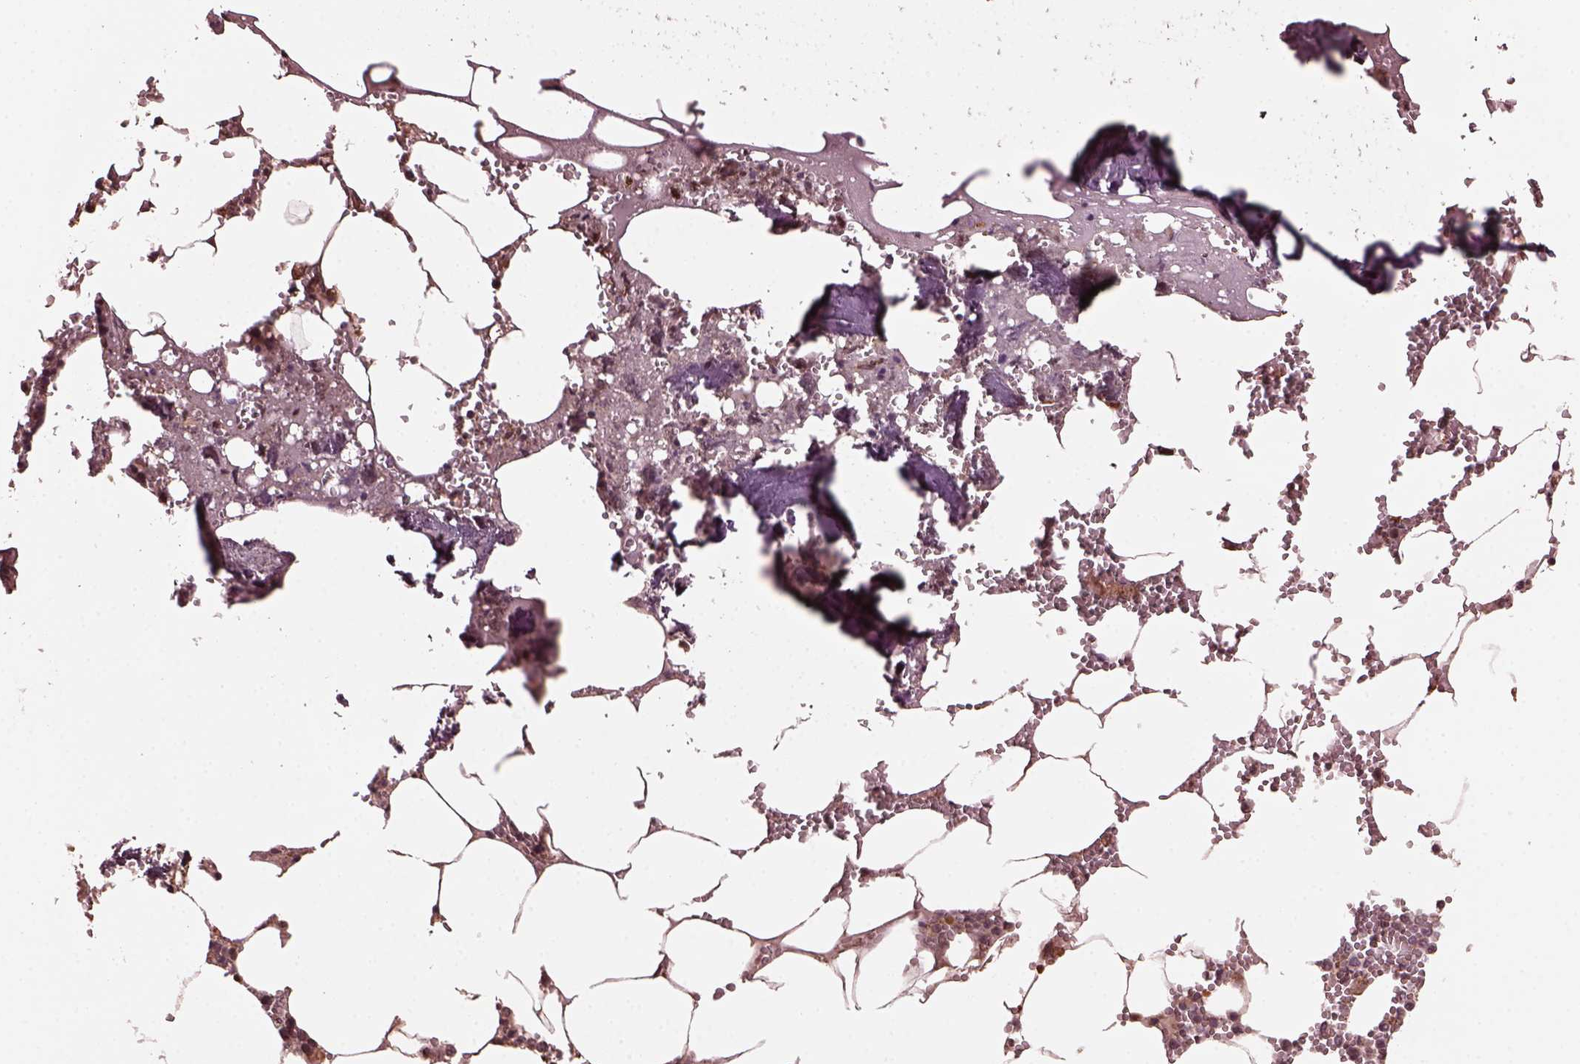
{"staining": {"intensity": "moderate", "quantity": "<25%", "location": "cytoplasmic/membranous"}, "tissue": "bone marrow", "cell_type": "Hematopoietic cells", "image_type": "normal", "snomed": [{"axis": "morphology", "description": "Normal tissue, NOS"}, {"axis": "topography", "description": "Bone marrow"}], "caption": "Moderate cytoplasmic/membranous protein staining is identified in approximately <25% of hematopoietic cells in bone marrow.", "gene": "ZNF292", "patient": {"sex": "male", "age": 54}}